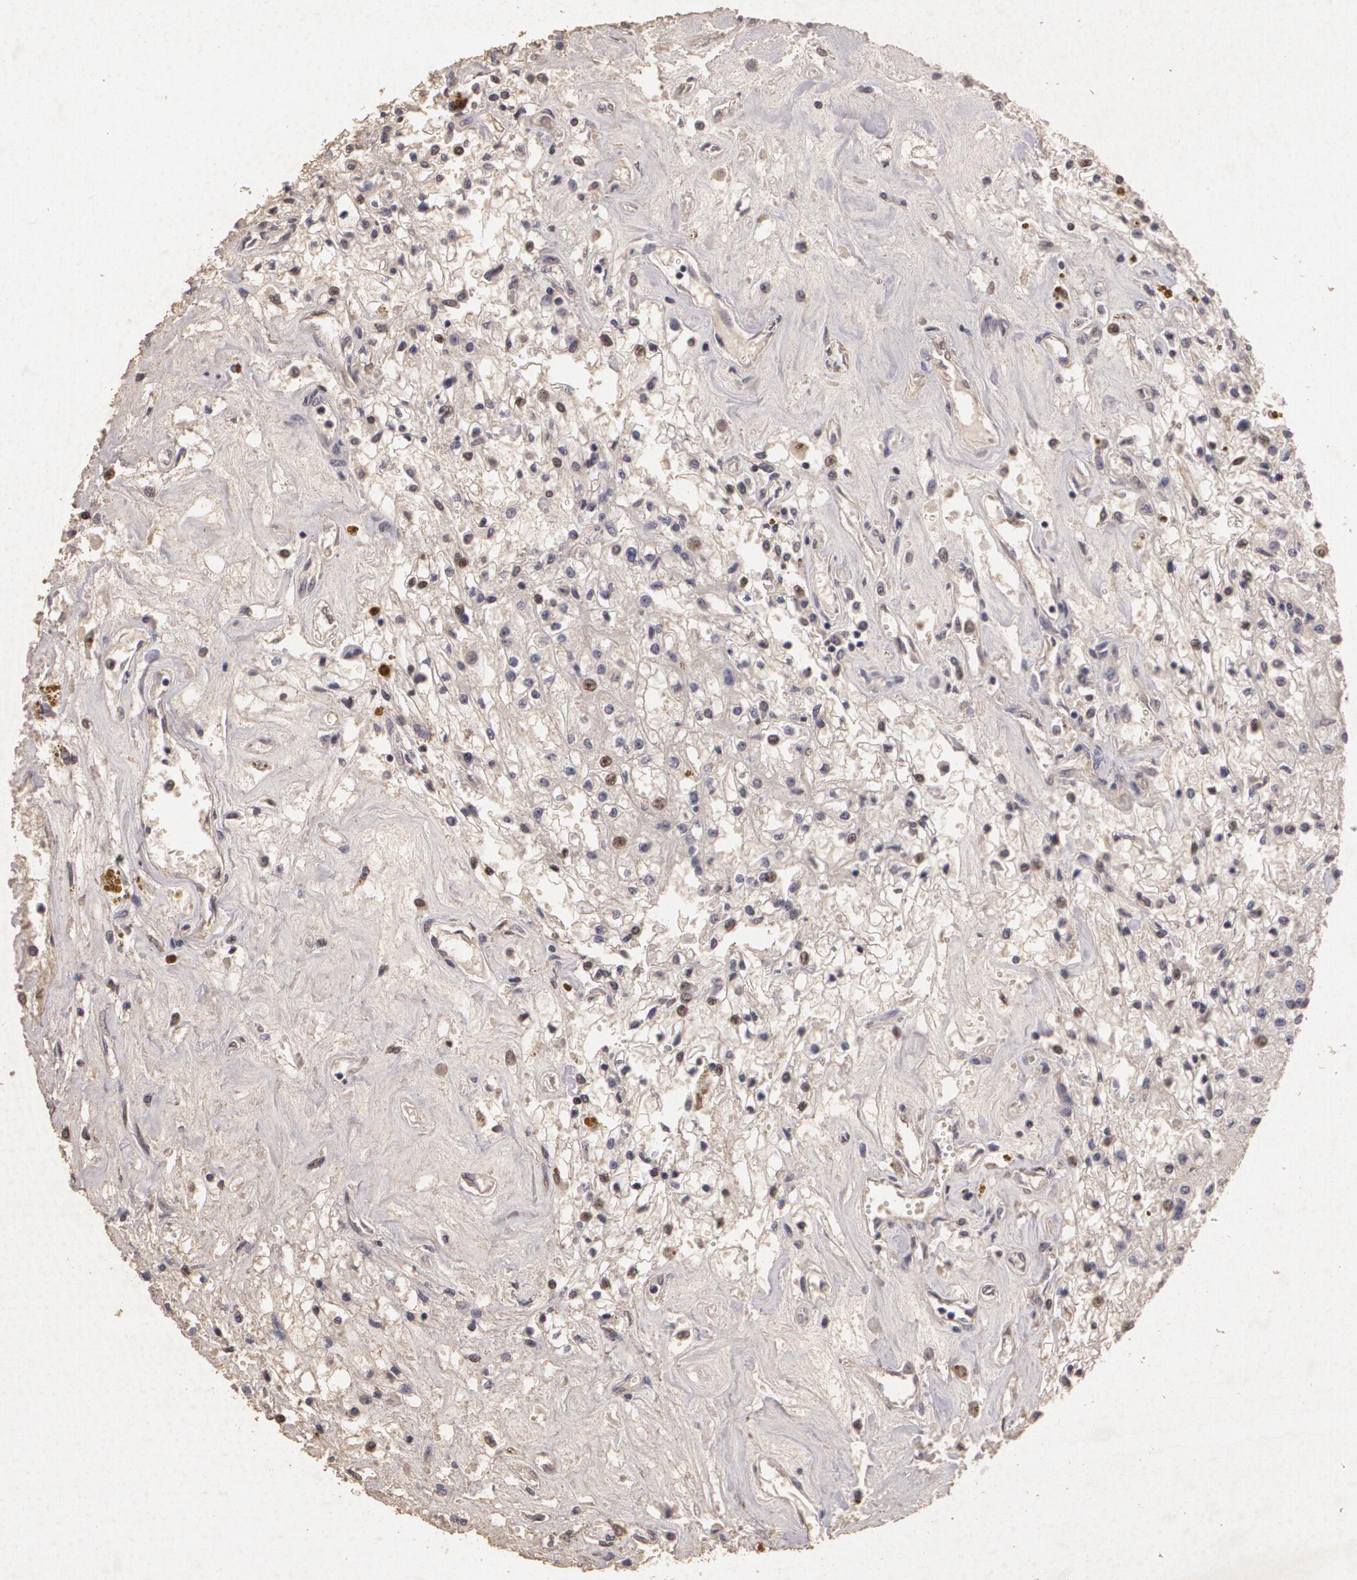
{"staining": {"intensity": "moderate", "quantity": "25%-75%", "location": "cytoplasmic/membranous,nuclear"}, "tissue": "renal cancer", "cell_type": "Tumor cells", "image_type": "cancer", "snomed": [{"axis": "morphology", "description": "Adenocarcinoma, NOS"}, {"axis": "topography", "description": "Kidney"}], "caption": "Protein analysis of adenocarcinoma (renal) tissue exhibits moderate cytoplasmic/membranous and nuclear positivity in approximately 25%-75% of tumor cells. (DAB (3,3'-diaminobenzidine) IHC, brown staining for protein, blue staining for nuclei).", "gene": "KCNA4", "patient": {"sex": "male", "age": 78}}